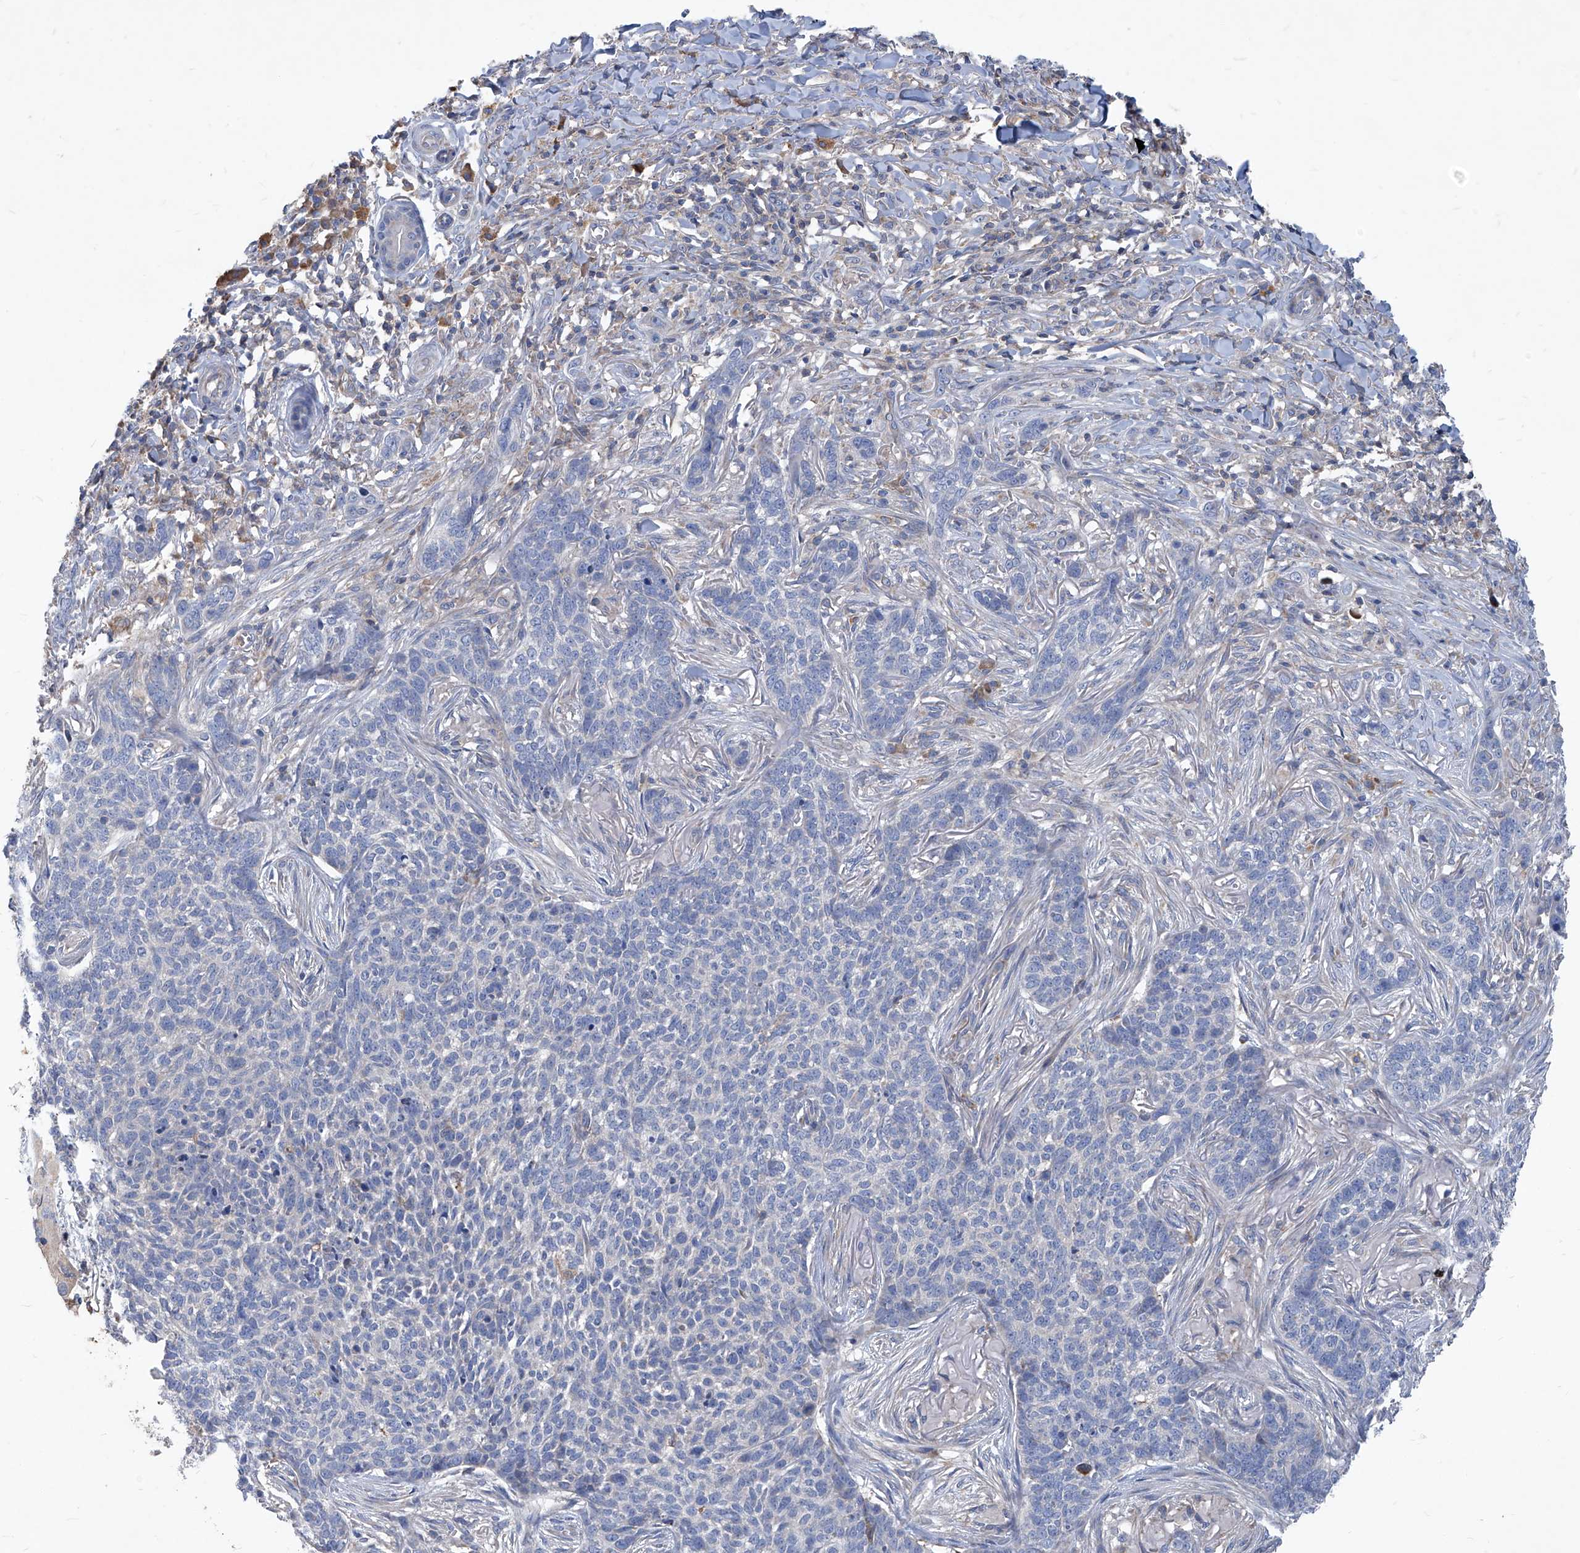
{"staining": {"intensity": "negative", "quantity": "none", "location": "none"}, "tissue": "skin cancer", "cell_type": "Tumor cells", "image_type": "cancer", "snomed": [{"axis": "morphology", "description": "Basal cell carcinoma"}, {"axis": "topography", "description": "Skin"}], "caption": "This is a micrograph of immunohistochemistry staining of basal cell carcinoma (skin), which shows no staining in tumor cells. The staining was performed using DAB to visualize the protein expression in brown, while the nuclei were stained in blue with hematoxylin (Magnification: 20x).", "gene": "EPHA8", "patient": {"sex": "male", "age": 85}}